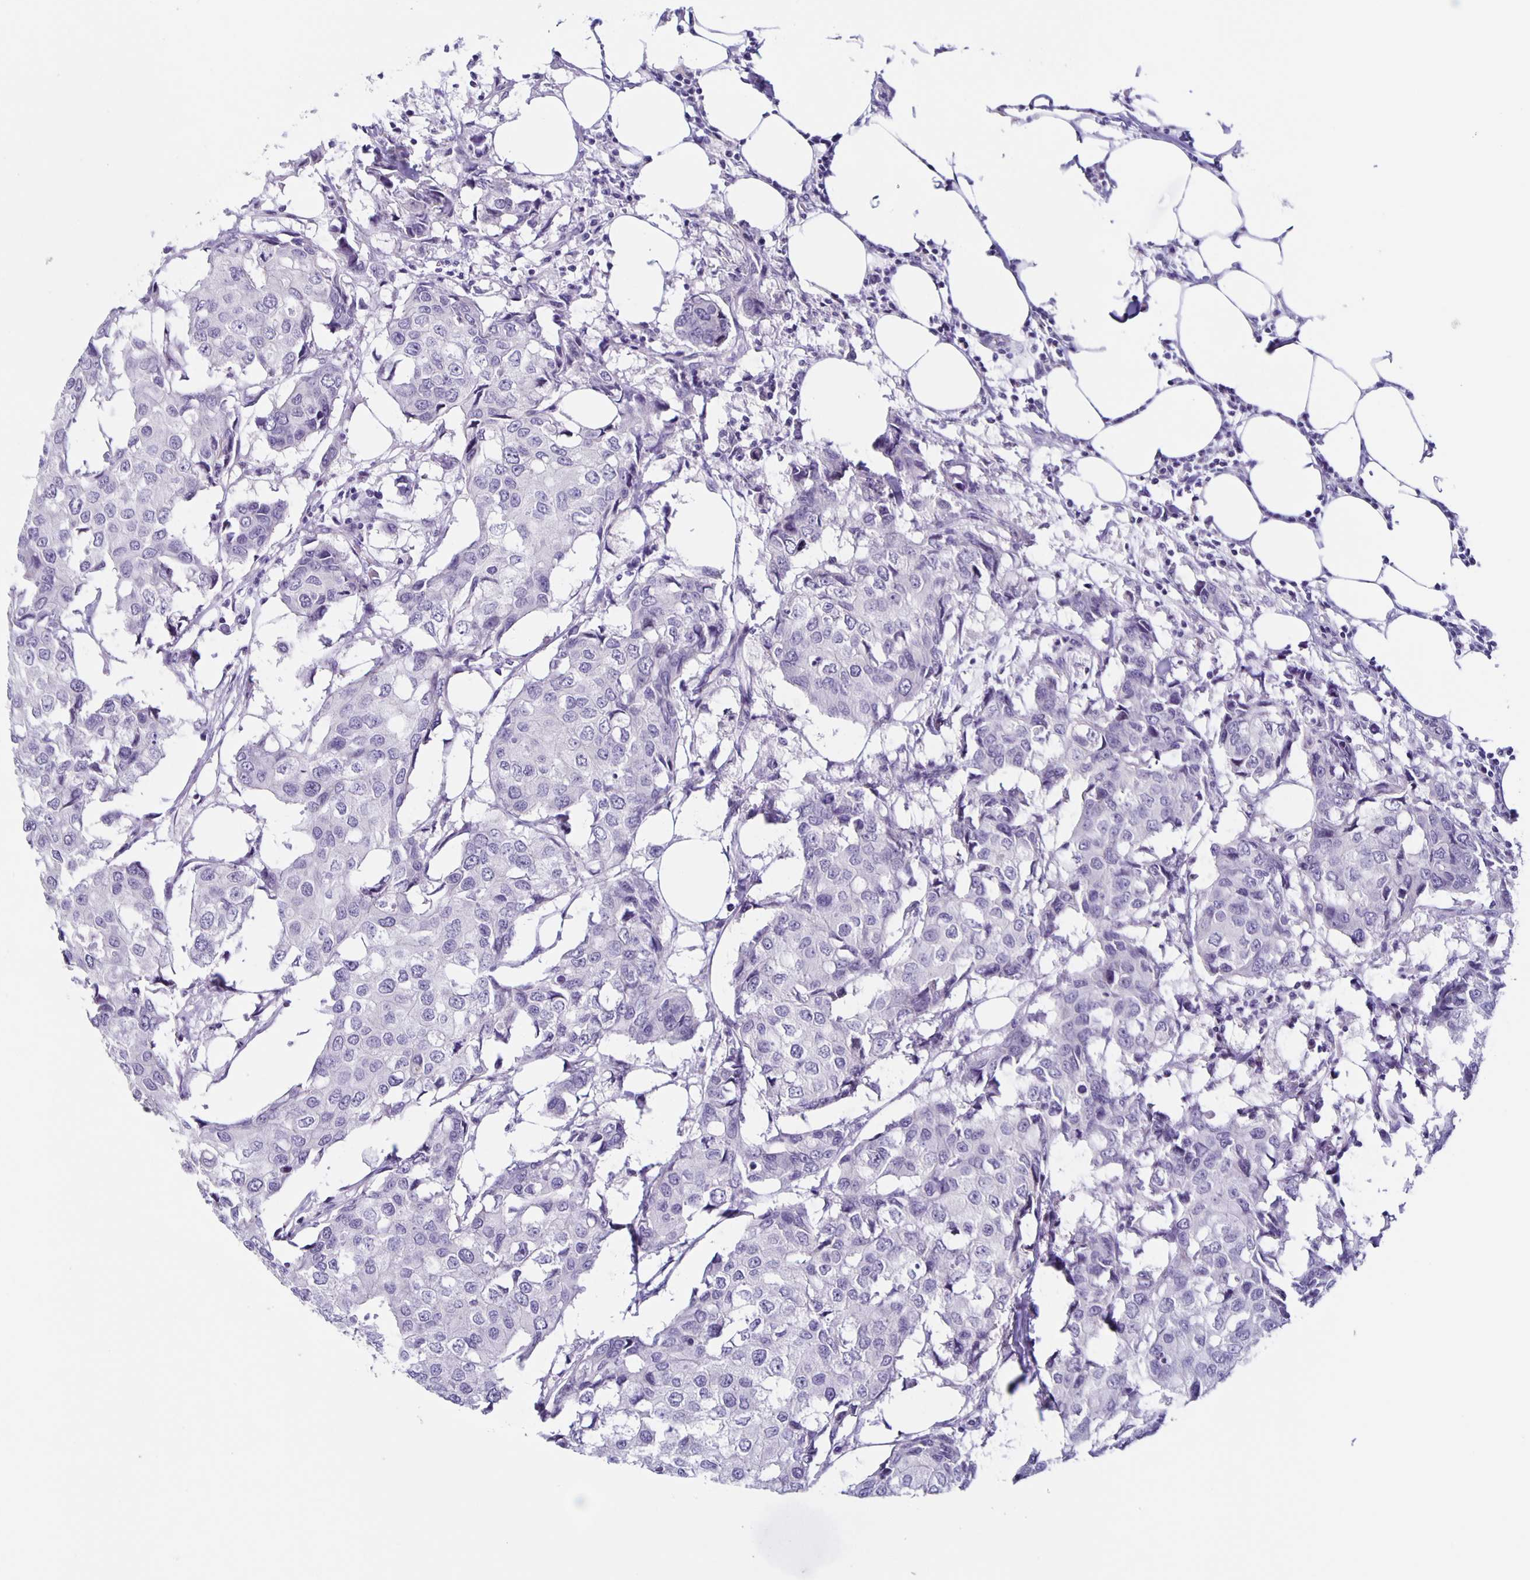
{"staining": {"intensity": "negative", "quantity": "none", "location": "none"}, "tissue": "breast cancer", "cell_type": "Tumor cells", "image_type": "cancer", "snomed": [{"axis": "morphology", "description": "Duct carcinoma"}, {"axis": "topography", "description": "Breast"}], "caption": "An IHC image of breast cancer is shown. There is no staining in tumor cells of breast cancer.", "gene": "SLC12A3", "patient": {"sex": "female", "age": 27}}